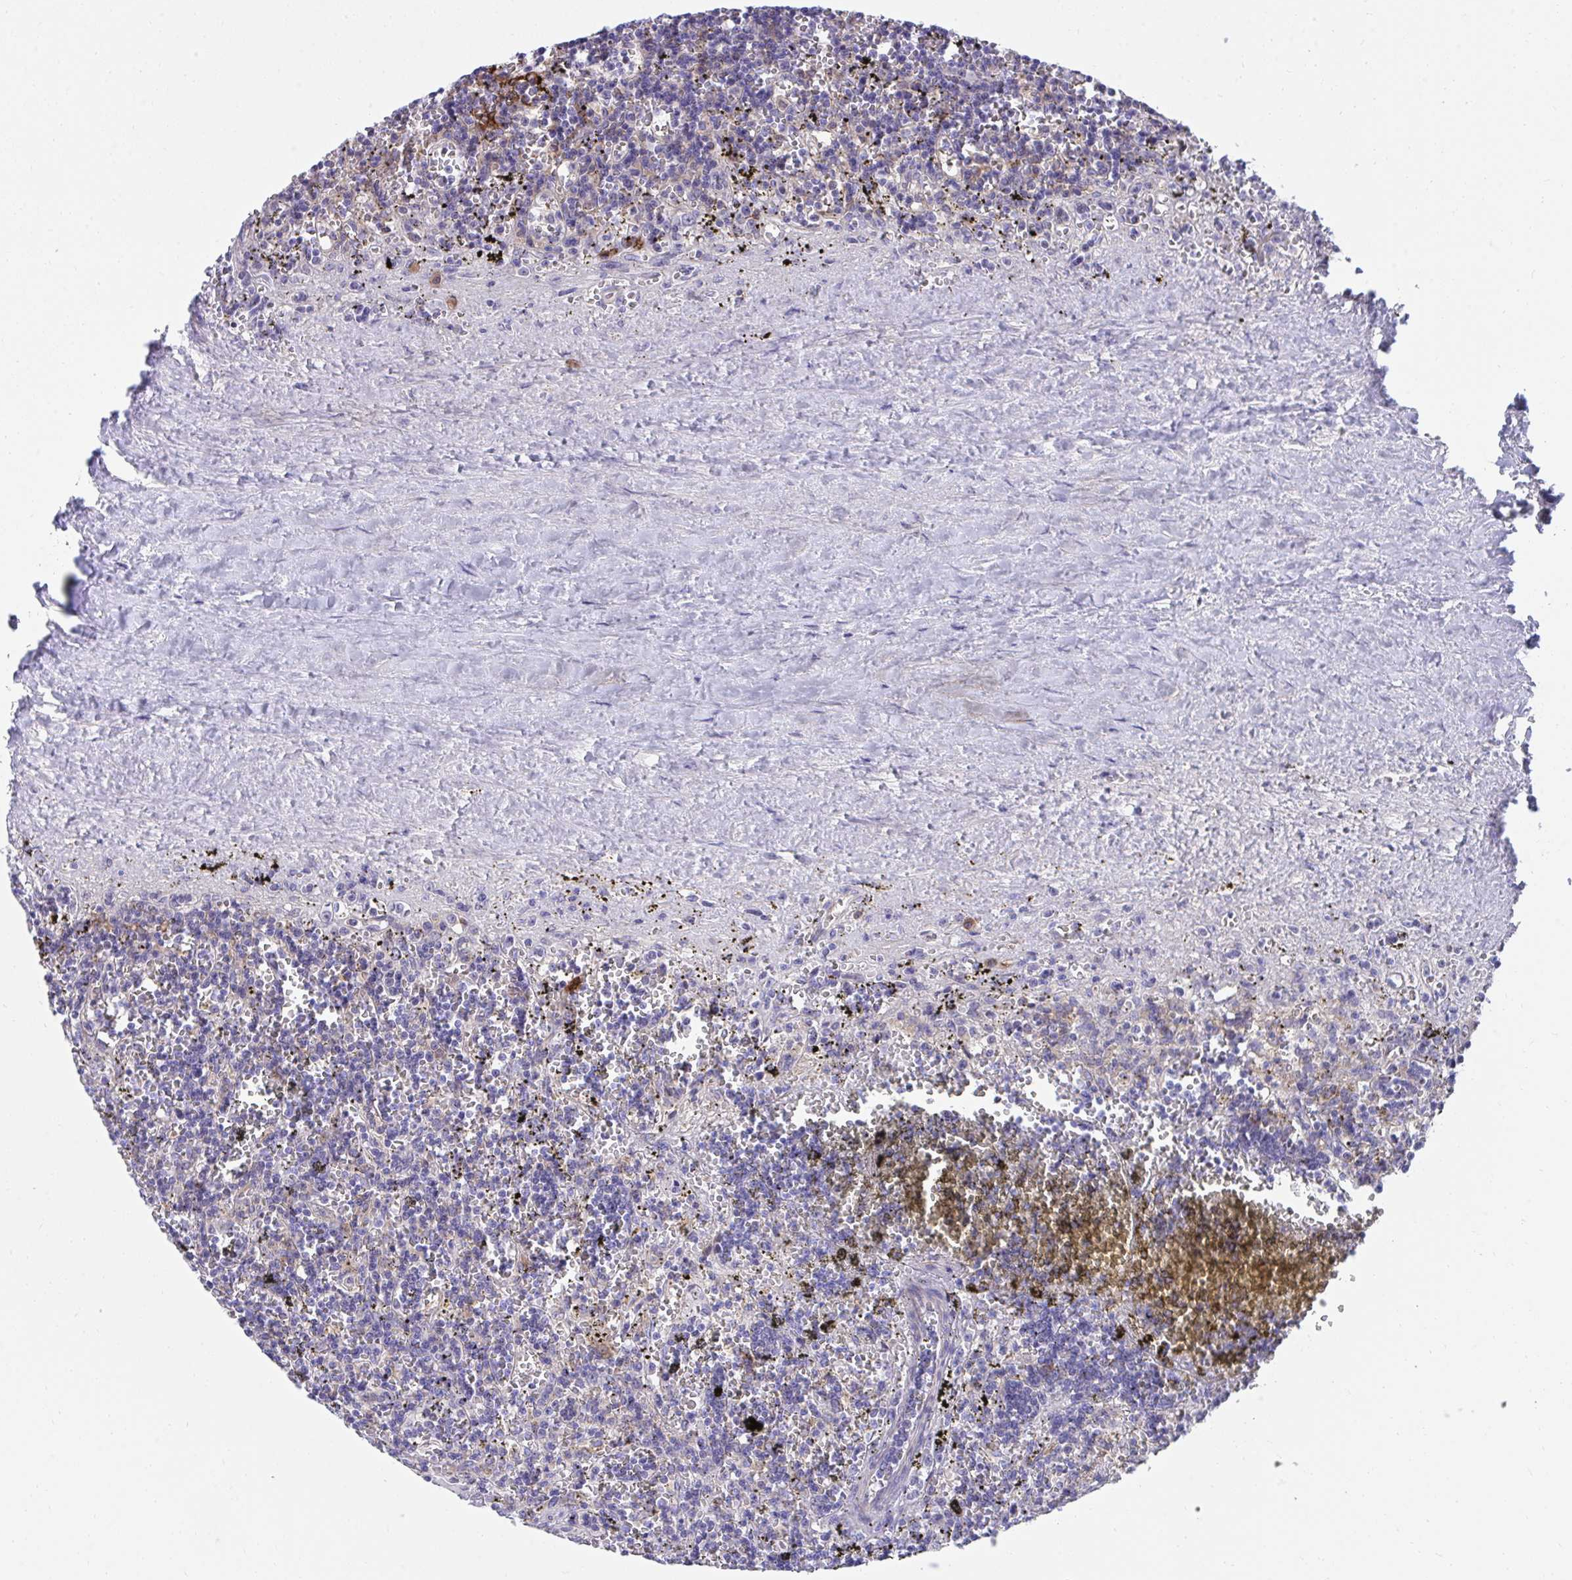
{"staining": {"intensity": "negative", "quantity": "none", "location": "none"}, "tissue": "lymphoma", "cell_type": "Tumor cells", "image_type": "cancer", "snomed": [{"axis": "morphology", "description": "Malignant lymphoma, non-Hodgkin's type, Low grade"}, {"axis": "topography", "description": "Spleen"}], "caption": "Tumor cells are negative for brown protein staining in malignant lymphoma, non-Hodgkin's type (low-grade). (Stains: DAB immunohistochemistry with hematoxylin counter stain, Microscopy: brightfield microscopy at high magnification).", "gene": "SLAMF7", "patient": {"sex": "male", "age": 60}}